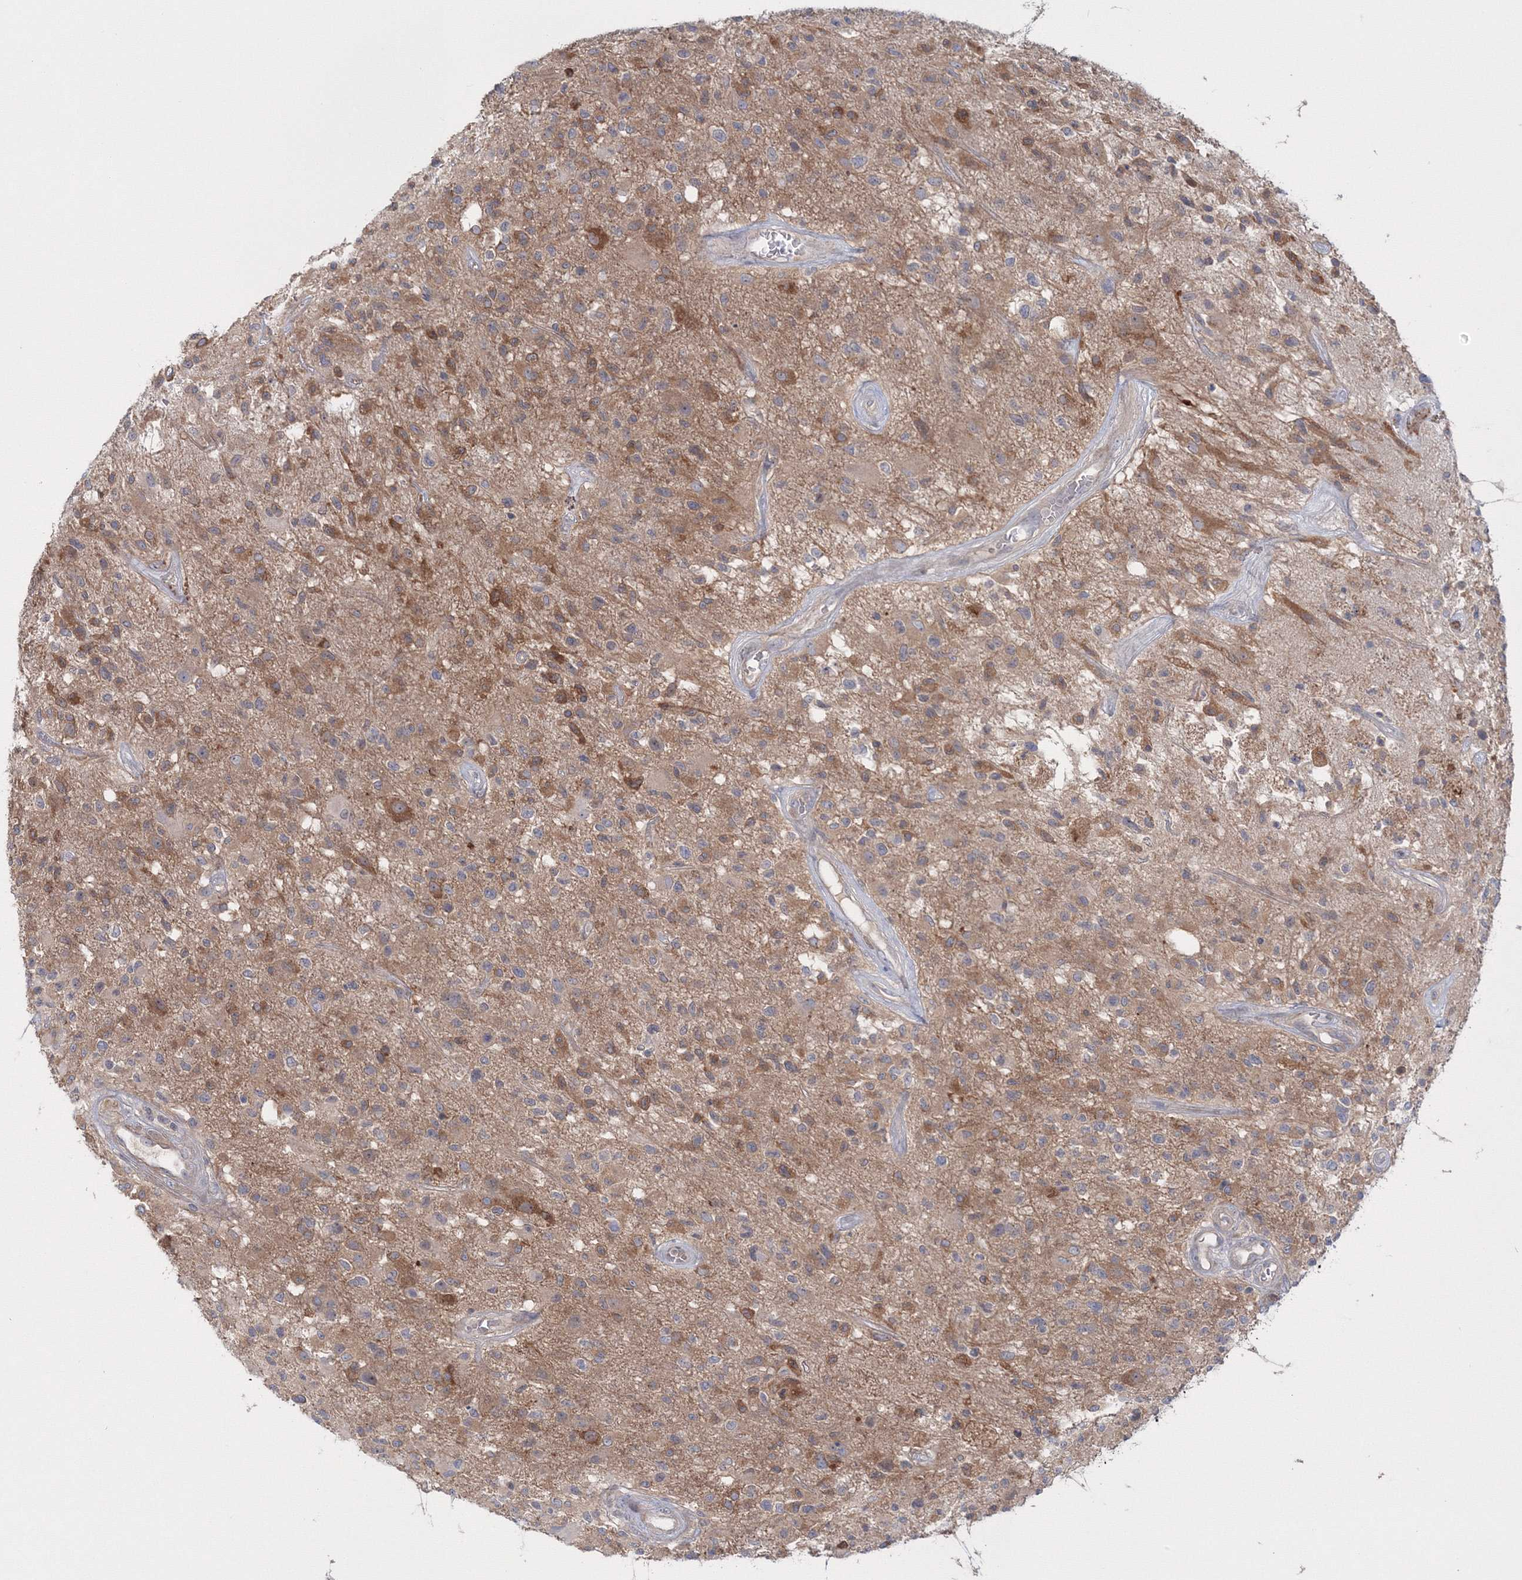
{"staining": {"intensity": "moderate", "quantity": "25%-75%", "location": "cytoplasmic/membranous"}, "tissue": "glioma", "cell_type": "Tumor cells", "image_type": "cancer", "snomed": [{"axis": "morphology", "description": "Glioma, malignant, High grade"}, {"axis": "morphology", "description": "Glioblastoma, NOS"}, {"axis": "topography", "description": "Brain"}], "caption": "An image of human glioblastoma stained for a protein demonstrates moderate cytoplasmic/membranous brown staining in tumor cells.", "gene": "IPMK", "patient": {"sex": "male", "age": 60}}